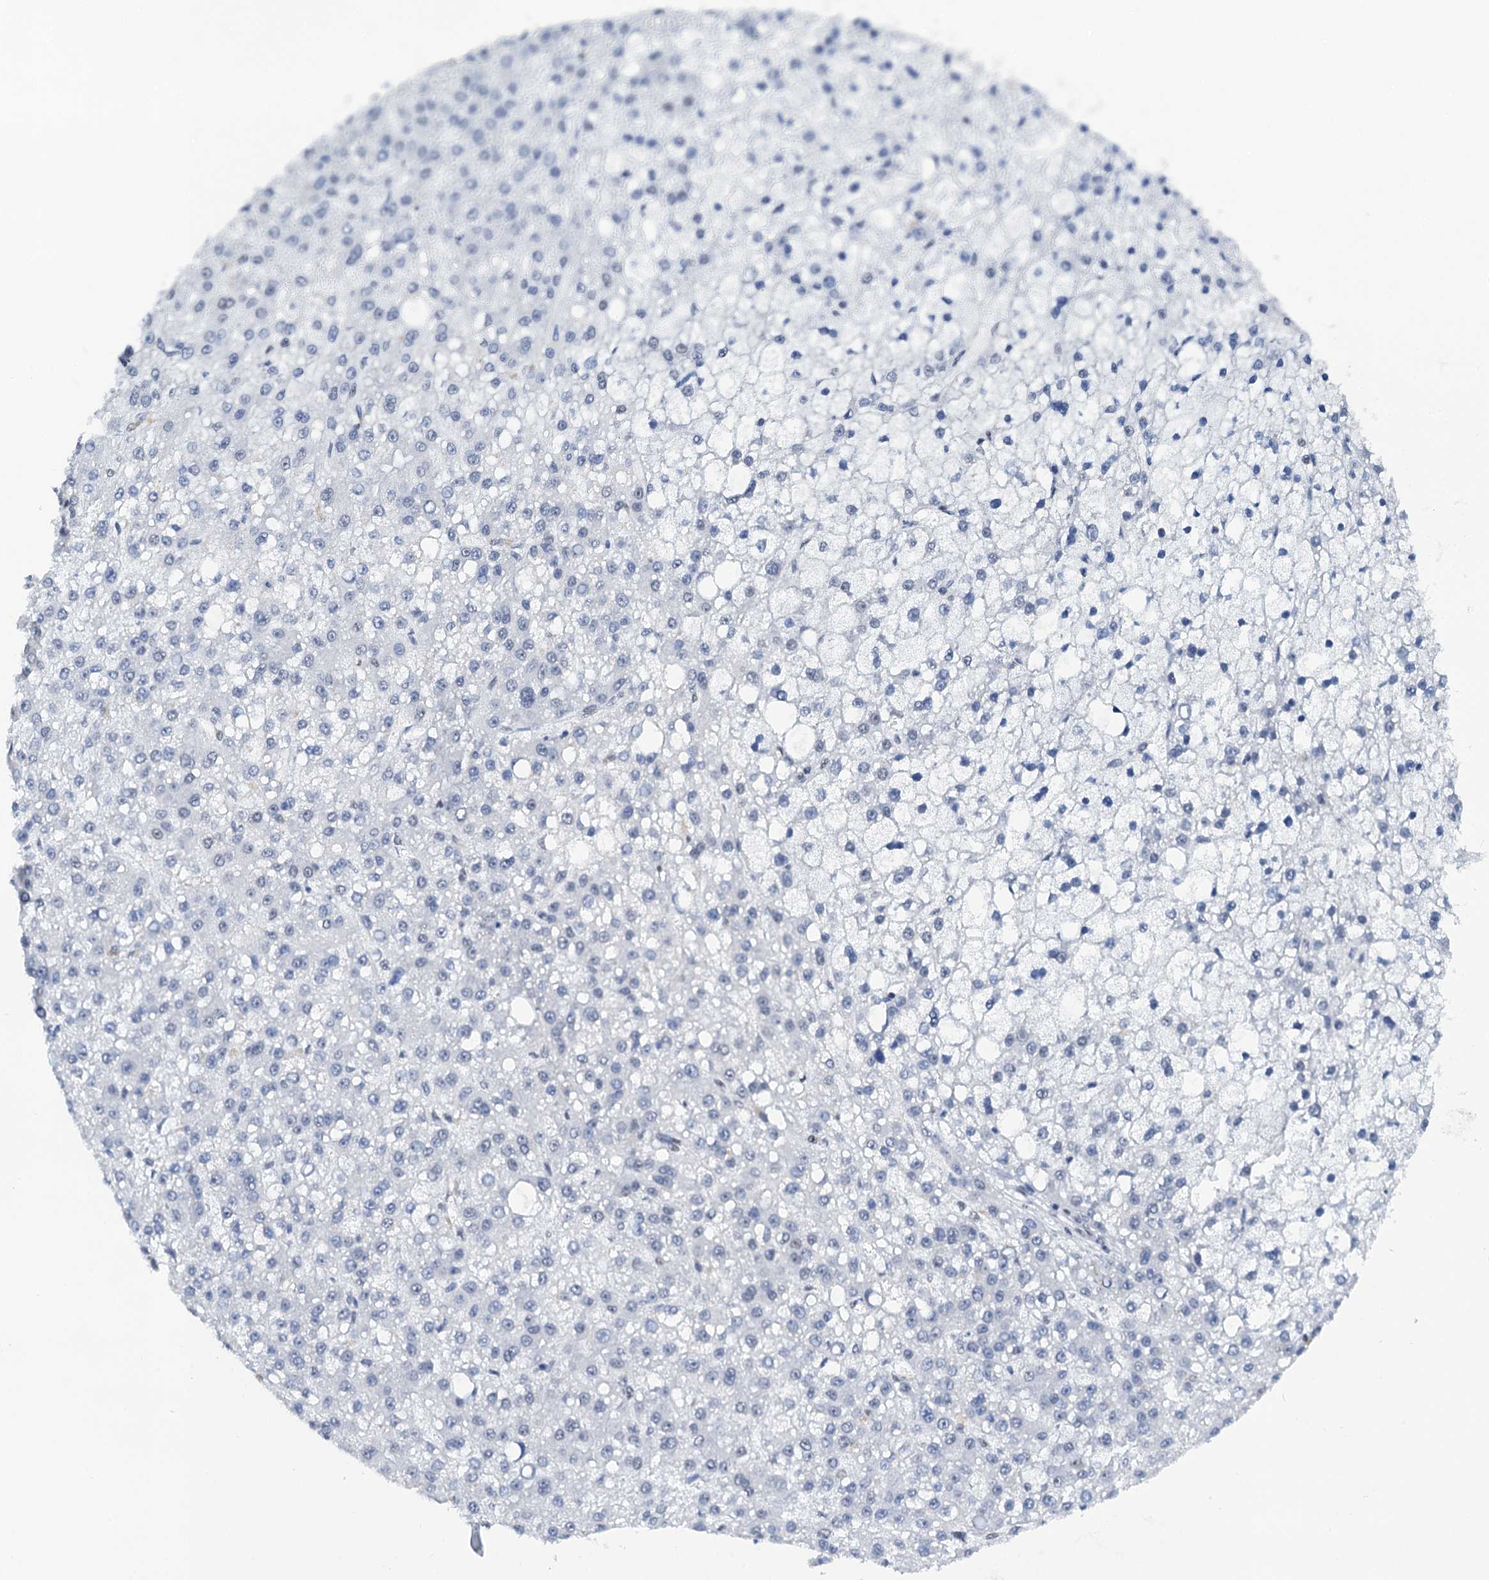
{"staining": {"intensity": "negative", "quantity": "none", "location": "none"}, "tissue": "liver cancer", "cell_type": "Tumor cells", "image_type": "cancer", "snomed": [{"axis": "morphology", "description": "Carcinoma, Hepatocellular, NOS"}, {"axis": "topography", "description": "Liver"}], "caption": "This is a histopathology image of immunohistochemistry (IHC) staining of liver hepatocellular carcinoma, which shows no staining in tumor cells. Brightfield microscopy of IHC stained with DAB (3,3'-diaminobenzidine) (brown) and hematoxylin (blue), captured at high magnification.", "gene": "SLTM", "patient": {"sex": "male", "age": 67}}